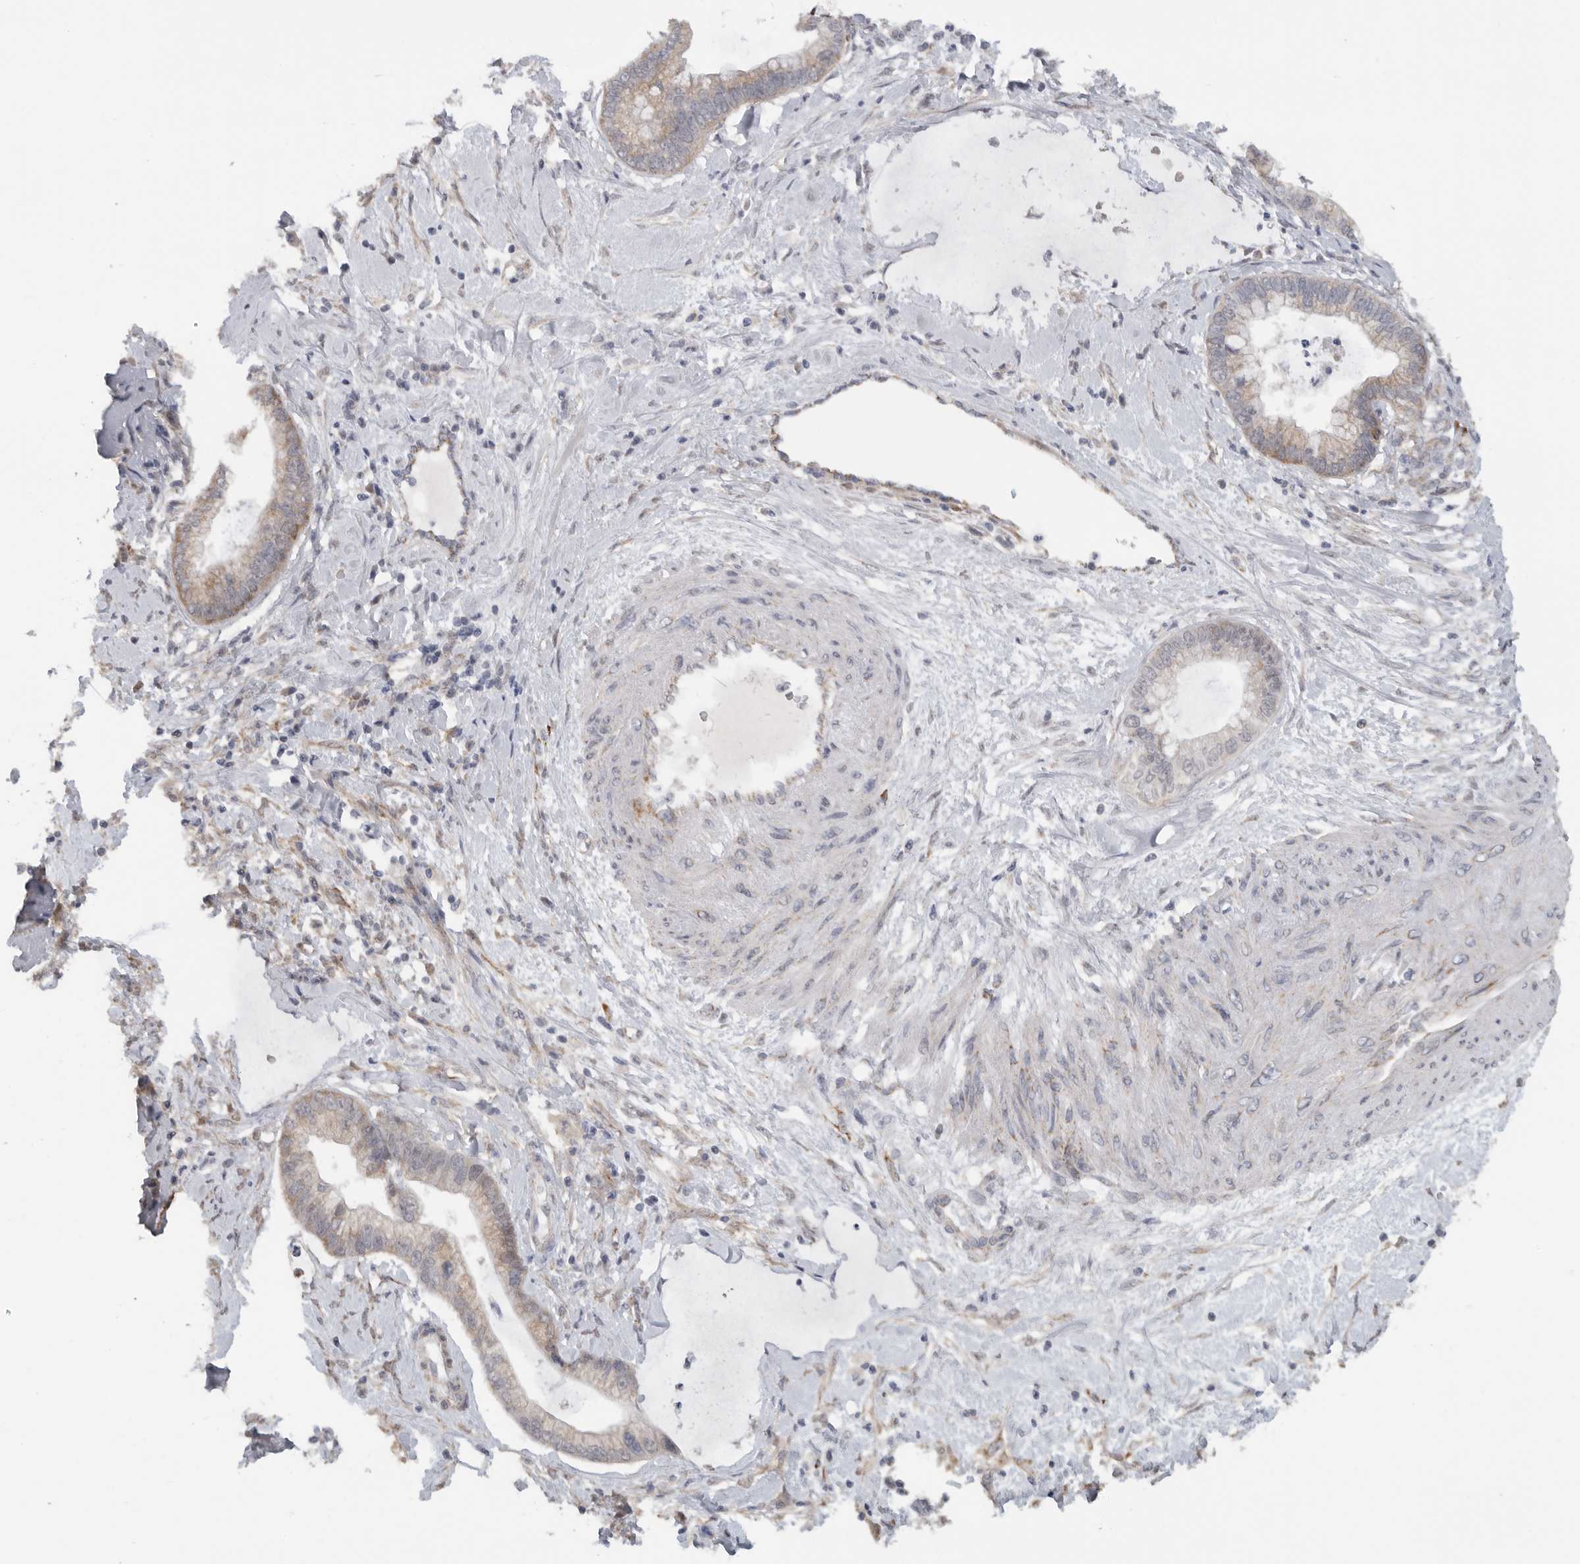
{"staining": {"intensity": "weak", "quantity": "25%-75%", "location": "cytoplasmic/membranous,nuclear"}, "tissue": "cervical cancer", "cell_type": "Tumor cells", "image_type": "cancer", "snomed": [{"axis": "morphology", "description": "Adenocarcinoma, NOS"}, {"axis": "topography", "description": "Cervix"}], "caption": "The immunohistochemical stain highlights weak cytoplasmic/membranous and nuclear staining in tumor cells of cervical adenocarcinoma tissue.", "gene": "DYRK2", "patient": {"sex": "female", "age": 44}}